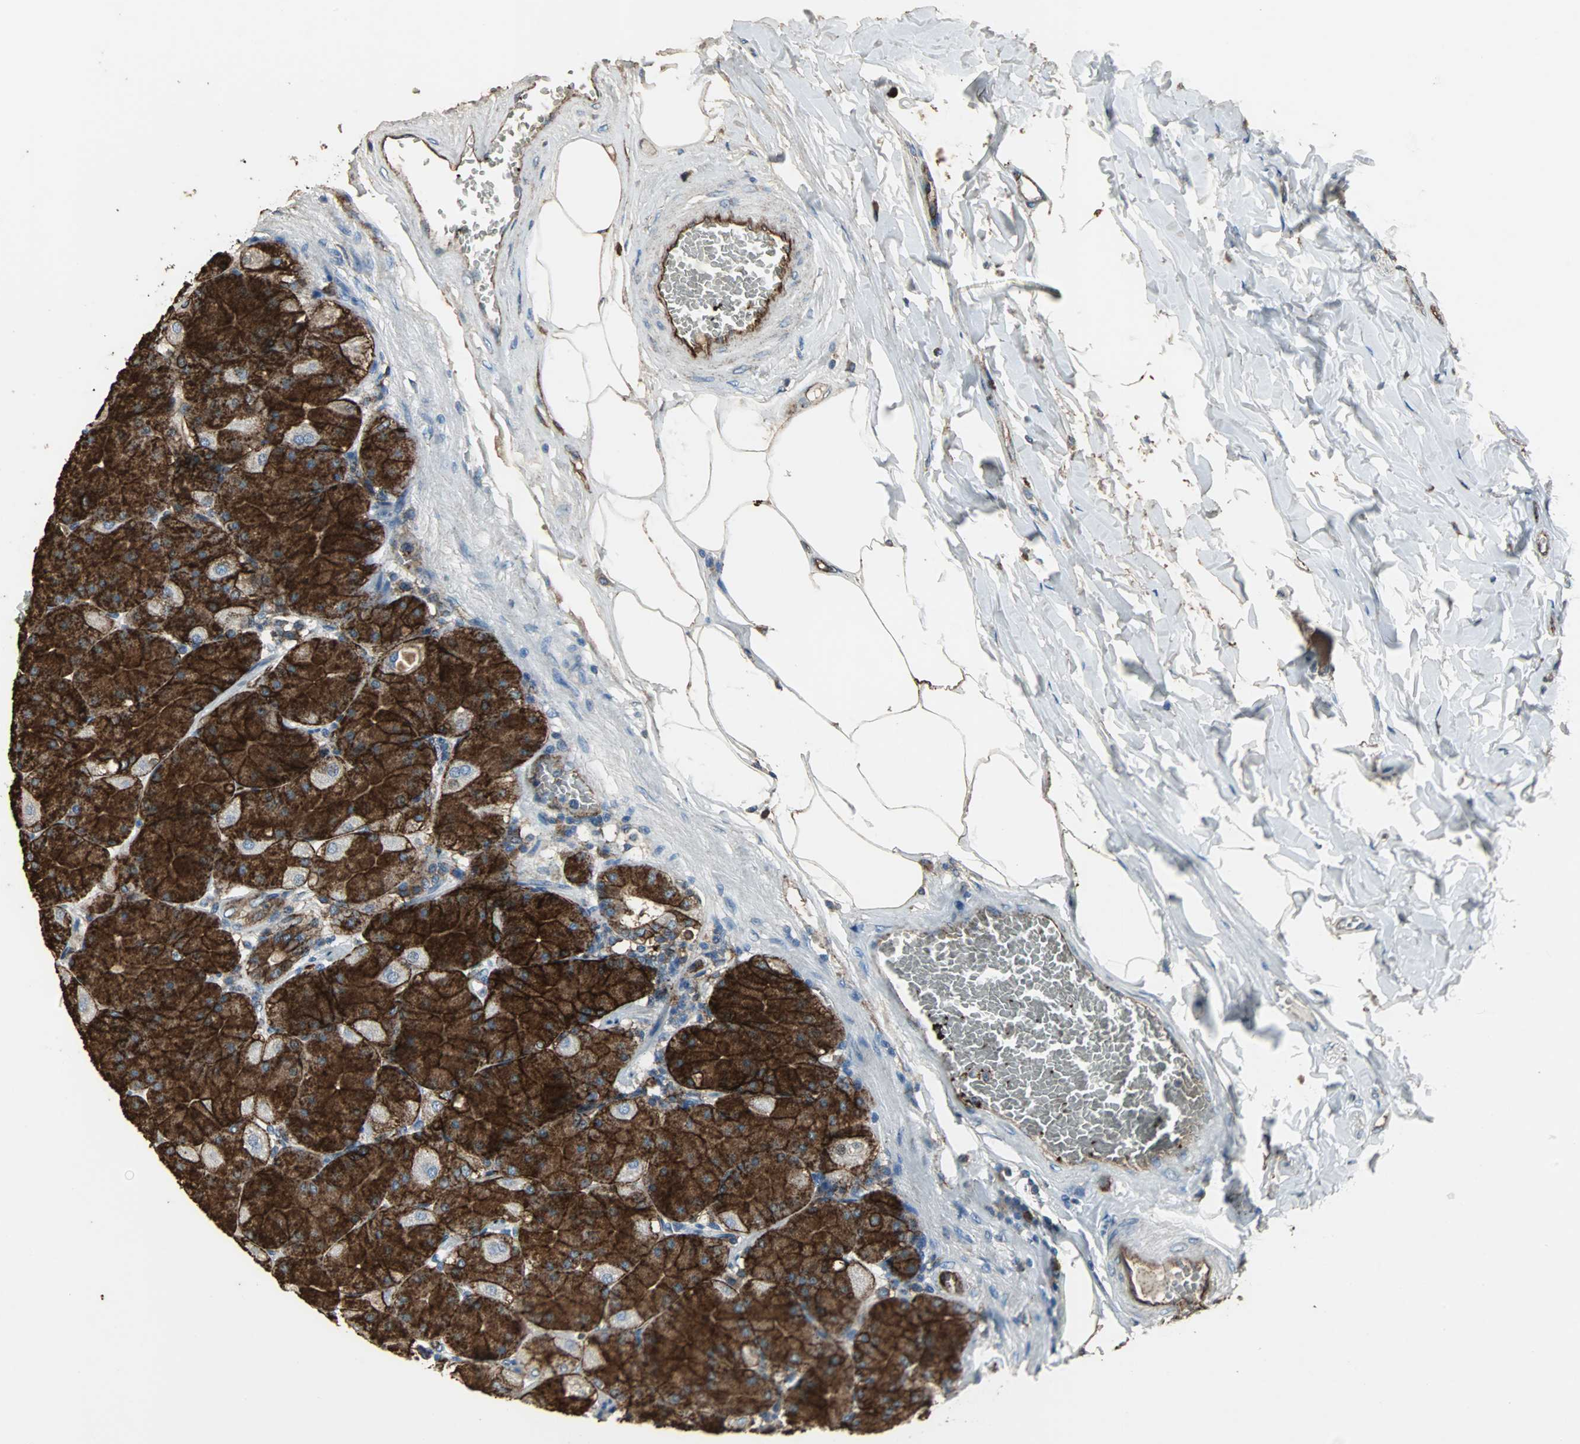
{"staining": {"intensity": "strong", "quantity": ">75%", "location": "cytoplasmic/membranous"}, "tissue": "stomach", "cell_type": "Glandular cells", "image_type": "normal", "snomed": [{"axis": "morphology", "description": "Normal tissue, NOS"}, {"axis": "topography", "description": "Stomach, upper"}], "caption": "Unremarkable stomach was stained to show a protein in brown. There is high levels of strong cytoplasmic/membranous staining in about >75% of glandular cells. Using DAB (3,3'-diaminobenzidine) (brown) and hematoxylin (blue) stains, captured at high magnification using brightfield microscopy.", "gene": "F11R", "patient": {"sex": "female", "age": 56}}